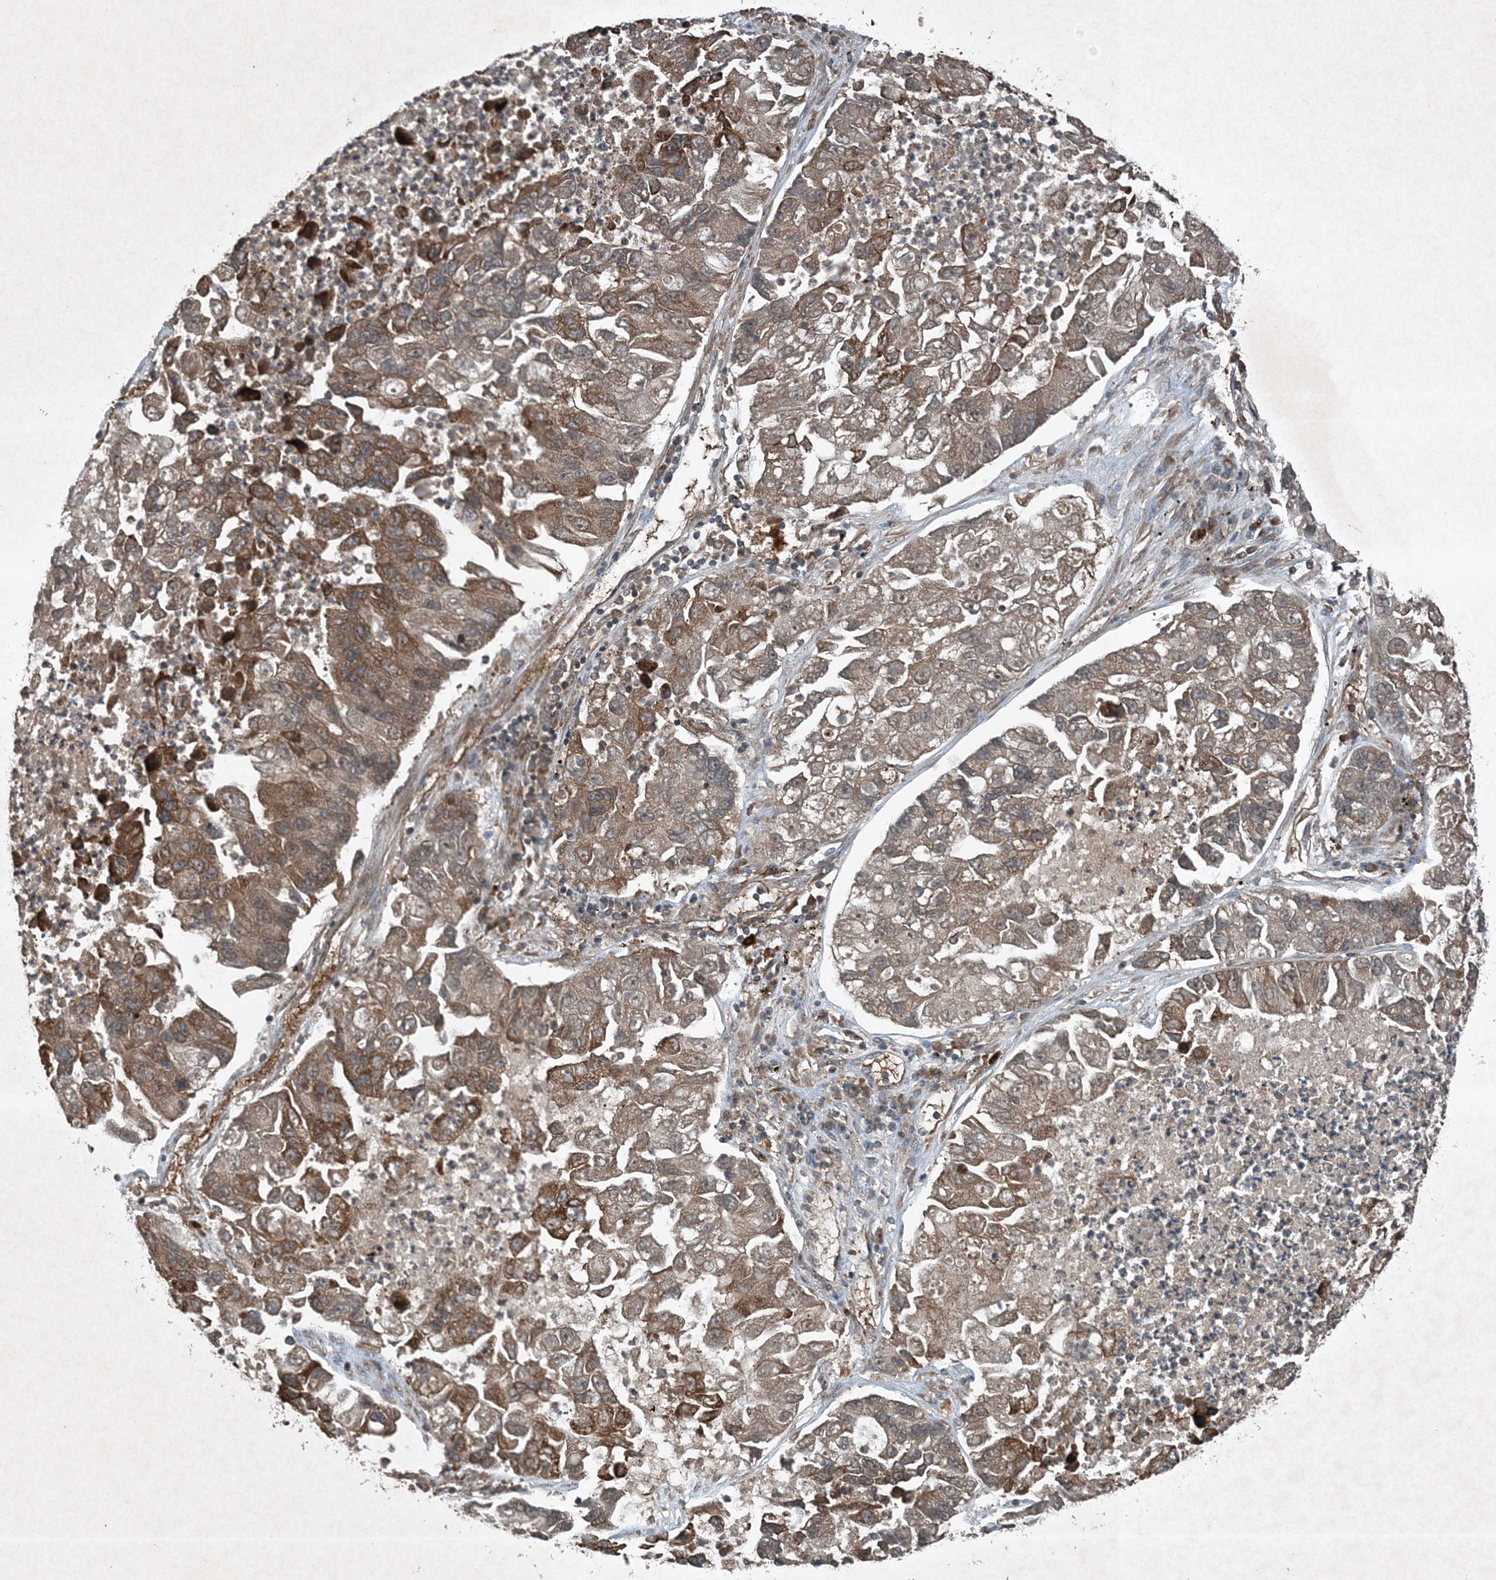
{"staining": {"intensity": "moderate", "quantity": ">75%", "location": "cytoplasmic/membranous"}, "tissue": "lung cancer", "cell_type": "Tumor cells", "image_type": "cancer", "snomed": [{"axis": "morphology", "description": "Adenocarcinoma, NOS"}, {"axis": "topography", "description": "Lung"}], "caption": "Adenocarcinoma (lung) tissue shows moderate cytoplasmic/membranous positivity in approximately >75% of tumor cells, visualized by immunohistochemistry. Immunohistochemistry (ihc) stains the protein of interest in brown and the nuclei are stained blue.", "gene": "GNG5", "patient": {"sex": "female", "age": 51}}